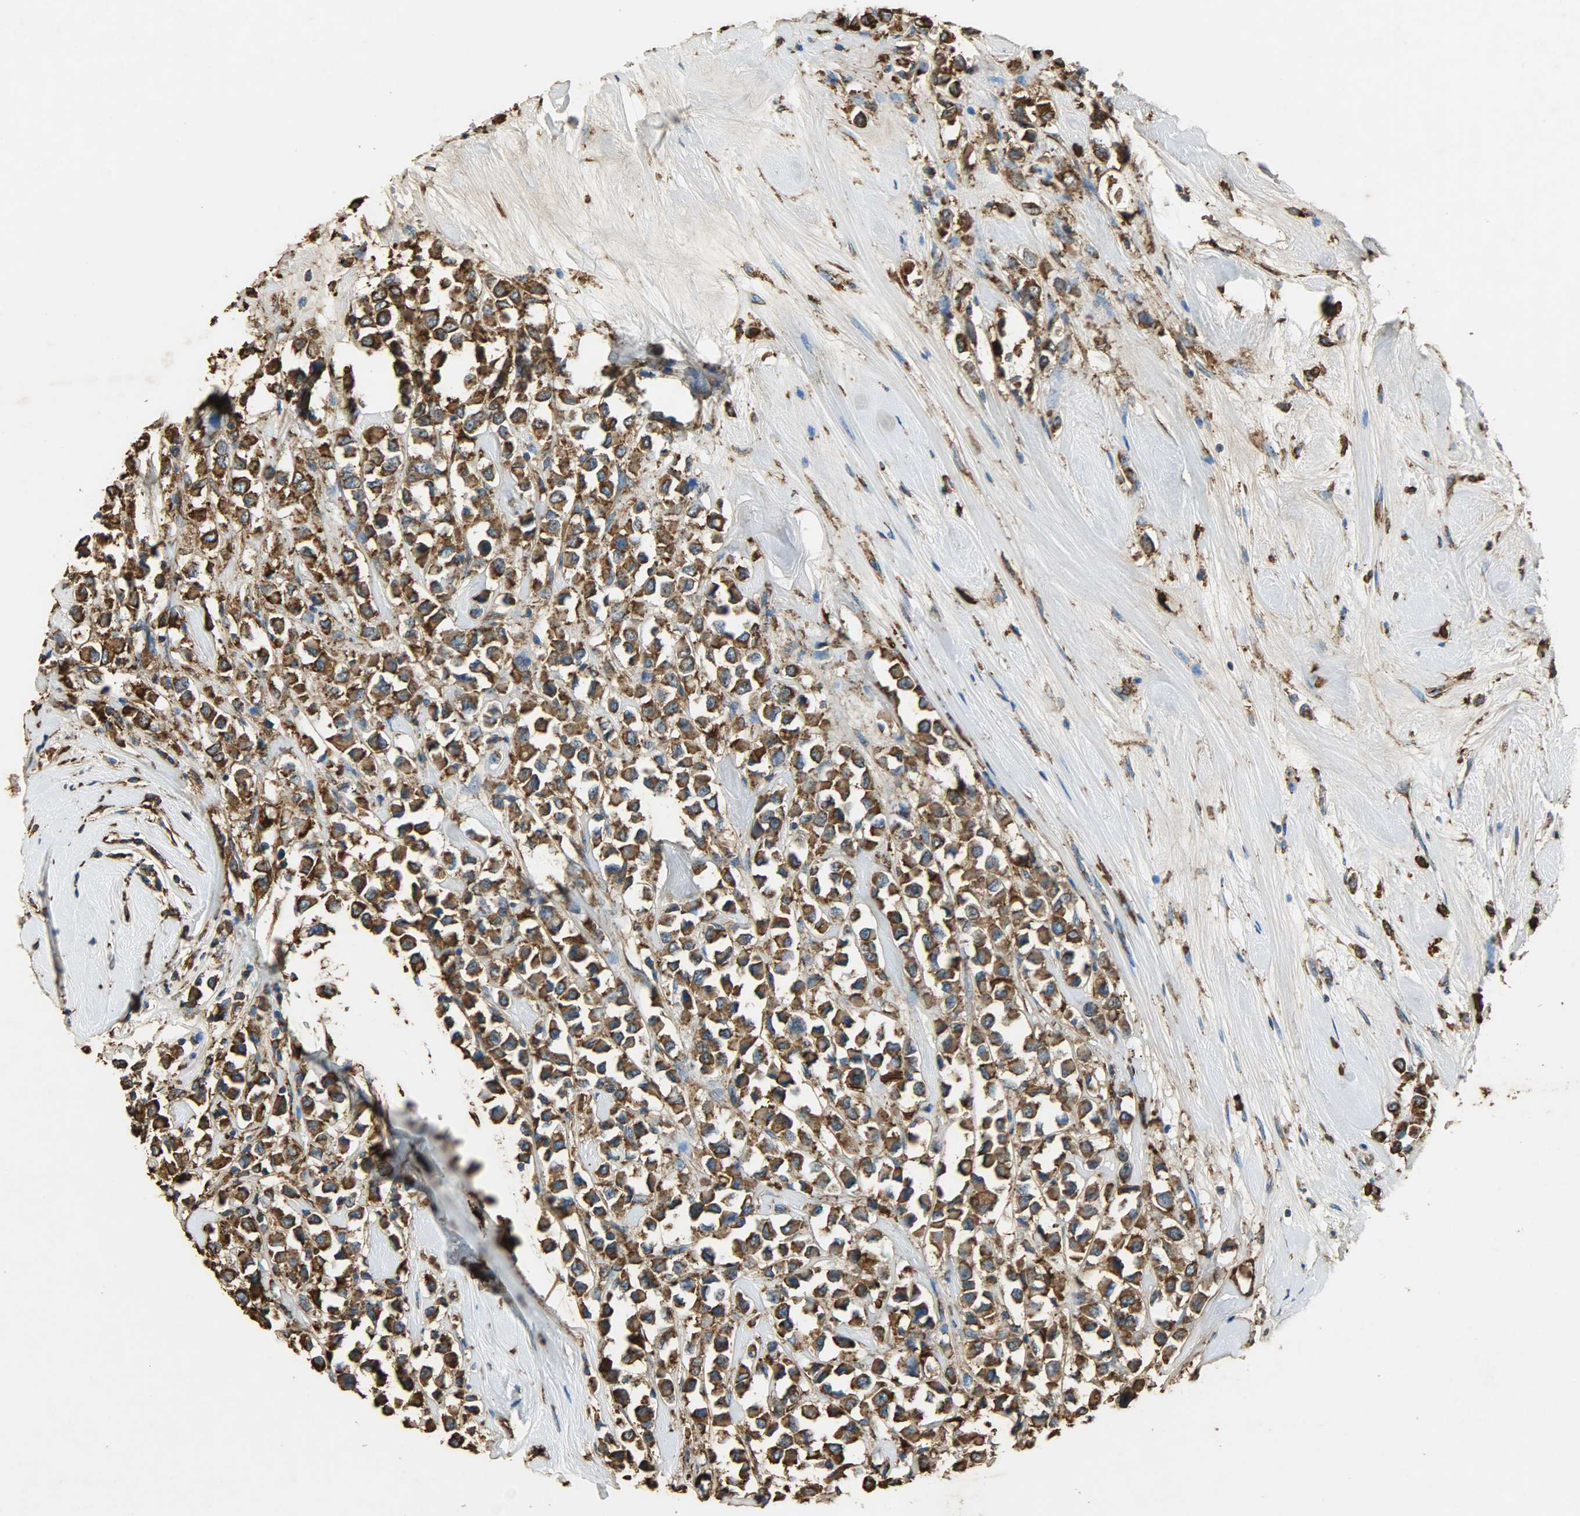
{"staining": {"intensity": "moderate", "quantity": ">75%", "location": "cytoplasmic/membranous"}, "tissue": "breast cancer", "cell_type": "Tumor cells", "image_type": "cancer", "snomed": [{"axis": "morphology", "description": "Duct carcinoma"}, {"axis": "topography", "description": "Breast"}], "caption": "Infiltrating ductal carcinoma (breast) stained with IHC shows moderate cytoplasmic/membranous staining in about >75% of tumor cells. (brown staining indicates protein expression, while blue staining denotes nuclei).", "gene": "HSP90B1", "patient": {"sex": "female", "age": 61}}